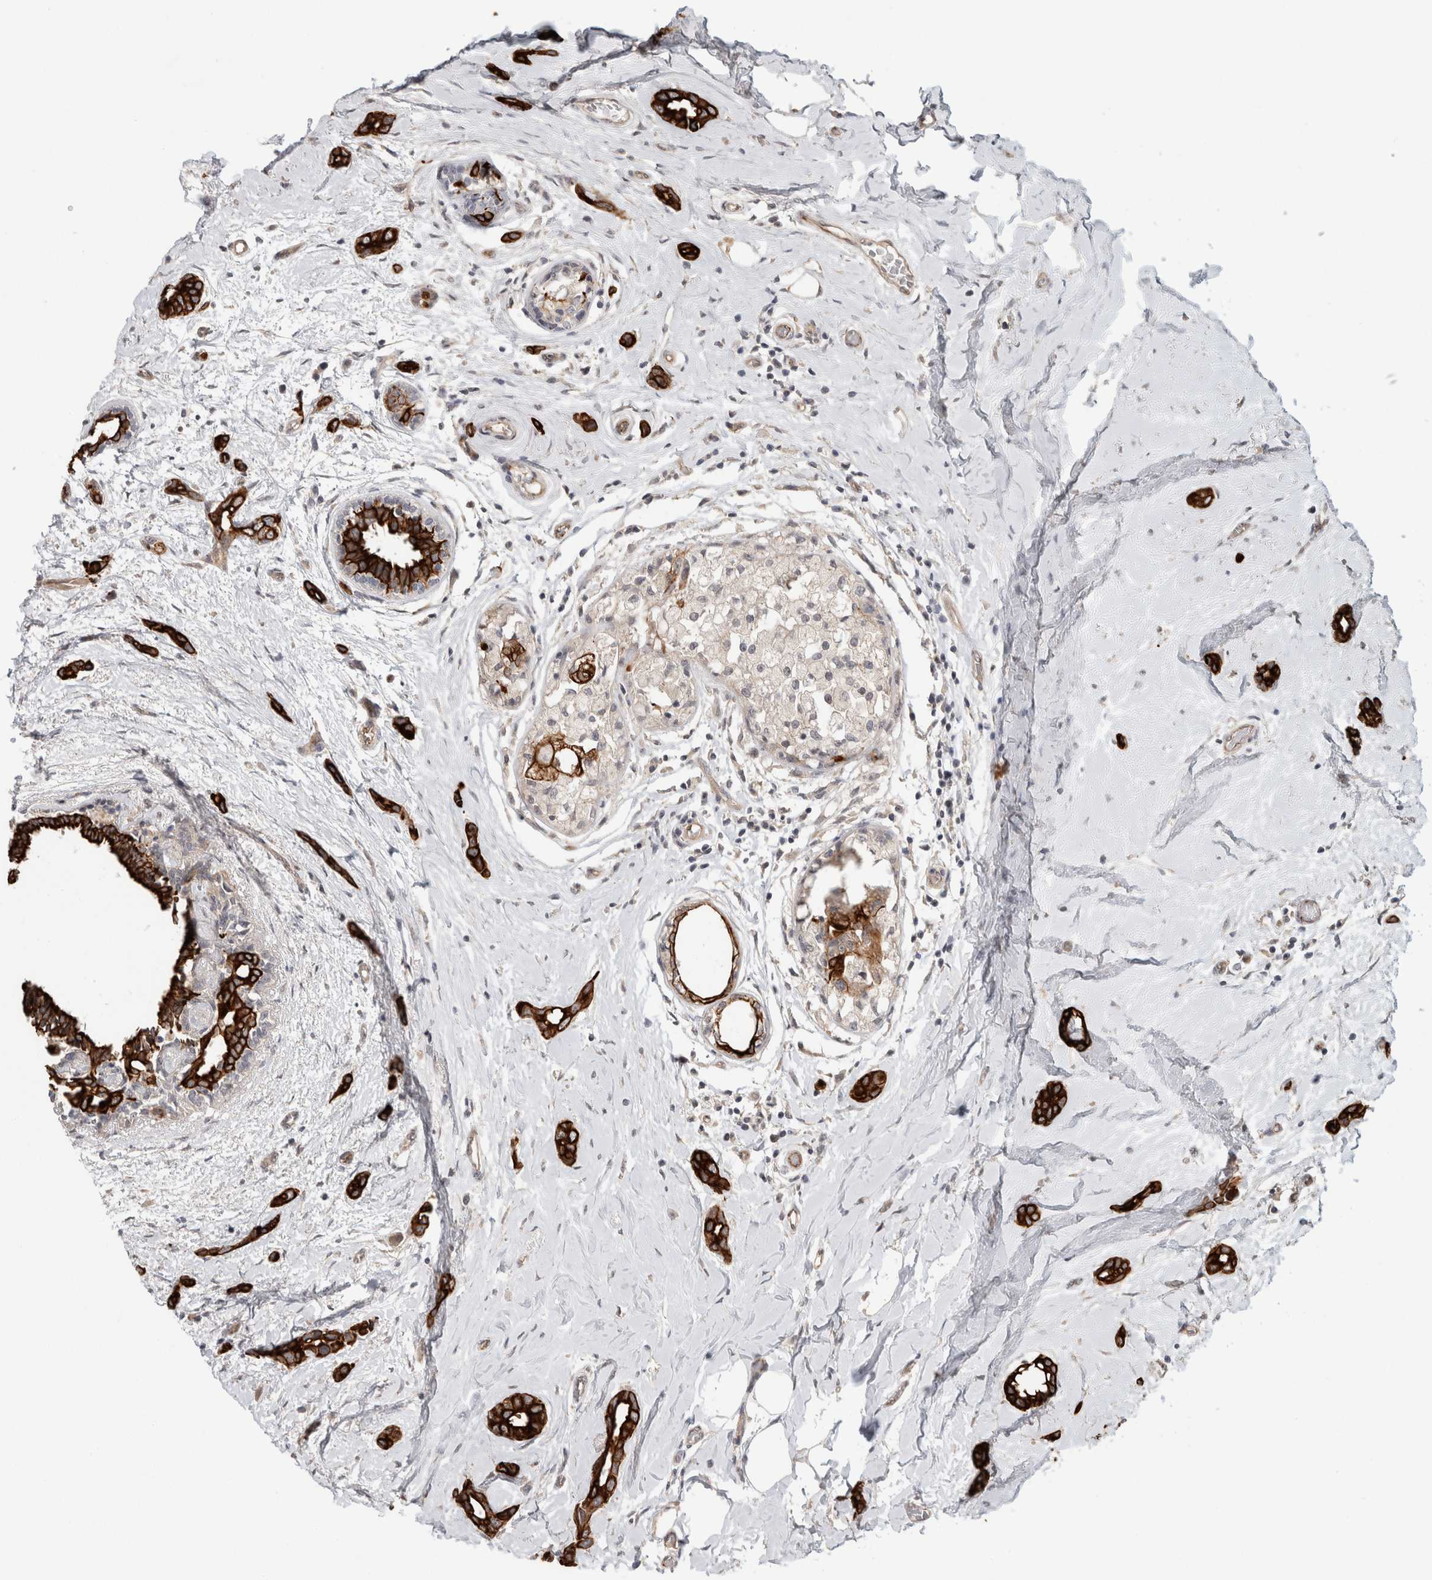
{"staining": {"intensity": "strong", "quantity": ">75%", "location": "cytoplasmic/membranous"}, "tissue": "breast cancer", "cell_type": "Tumor cells", "image_type": "cancer", "snomed": [{"axis": "morphology", "description": "Duct carcinoma"}, {"axis": "topography", "description": "Breast"}], "caption": "The micrograph demonstrates staining of invasive ductal carcinoma (breast), revealing strong cytoplasmic/membranous protein staining (brown color) within tumor cells.", "gene": "CRISPLD1", "patient": {"sex": "female", "age": 55}}